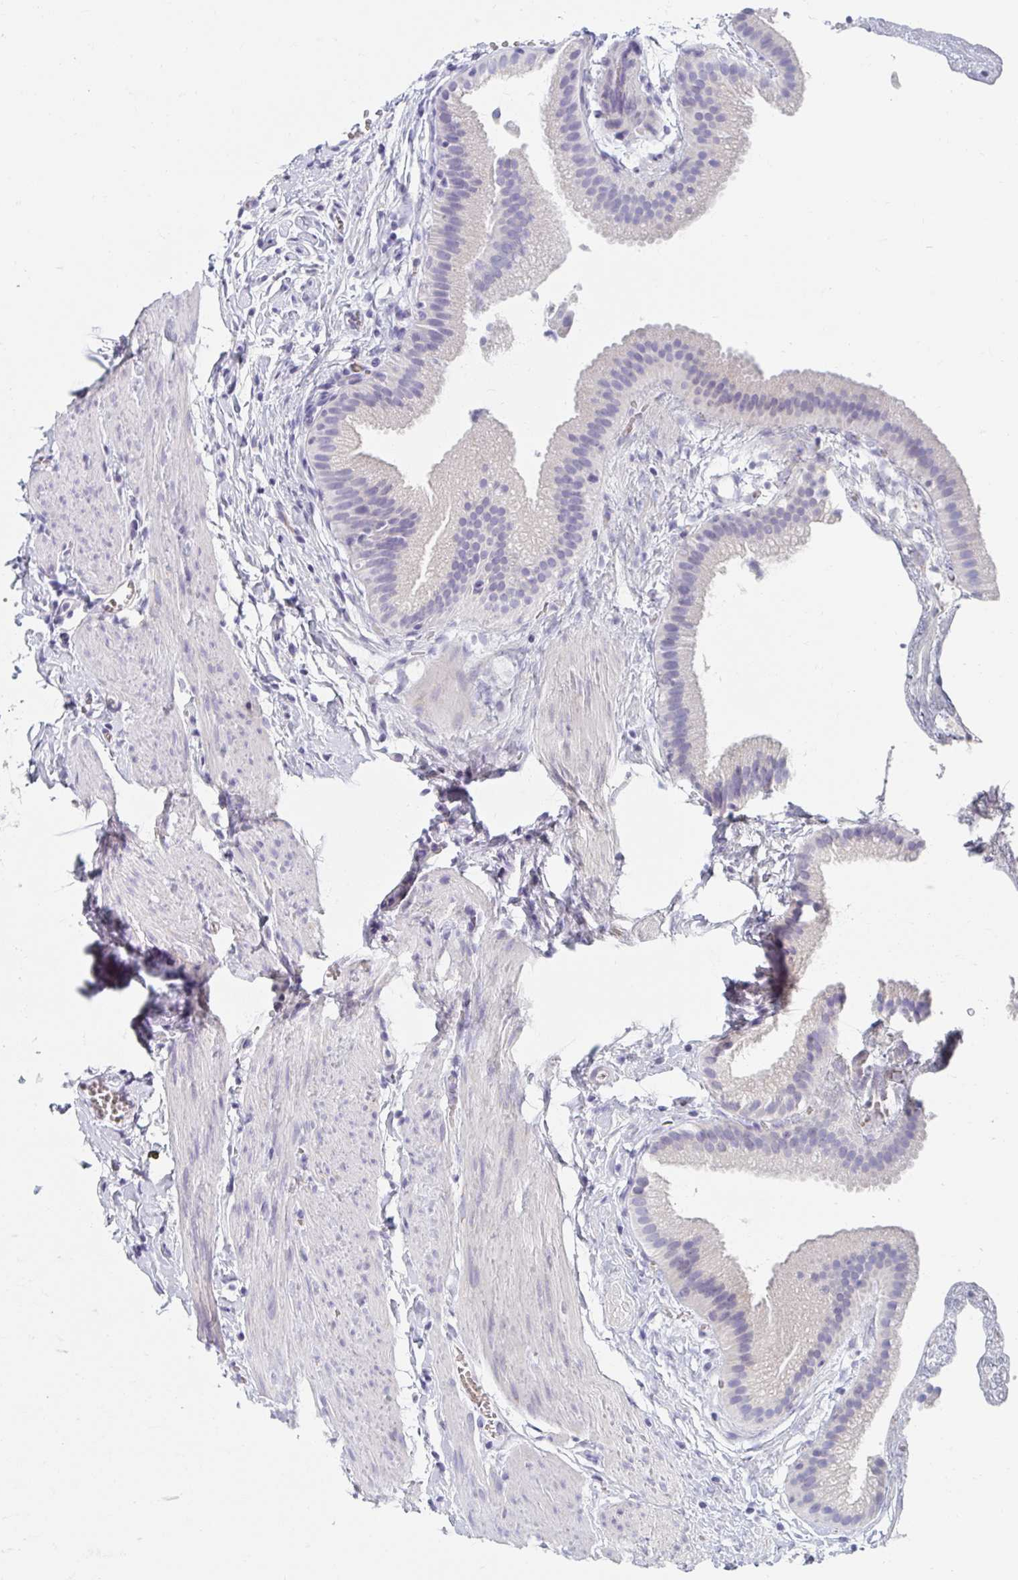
{"staining": {"intensity": "negative", "quantity": "none", "location": "none"}, "tissue": "gallbladder", "cell_type": "Glandular cells", "image_type": "normal", "snomed": [{"axis": "morphology", "description": "Normal tissue, NOS"}, {"axis": "topography", "description": "Gallbladder"}], "caption": "This micrograph is of normal gallbladder stained with immunohistochemistry to label a protein in brown with the nuclei are counter-stained blue. There is no expression in glandular cells. (DAB IHC visualized using brightfield microscopy, high magnification).", "gene": "MYLK2", "patient": {"sex": "female", "age": 63}}